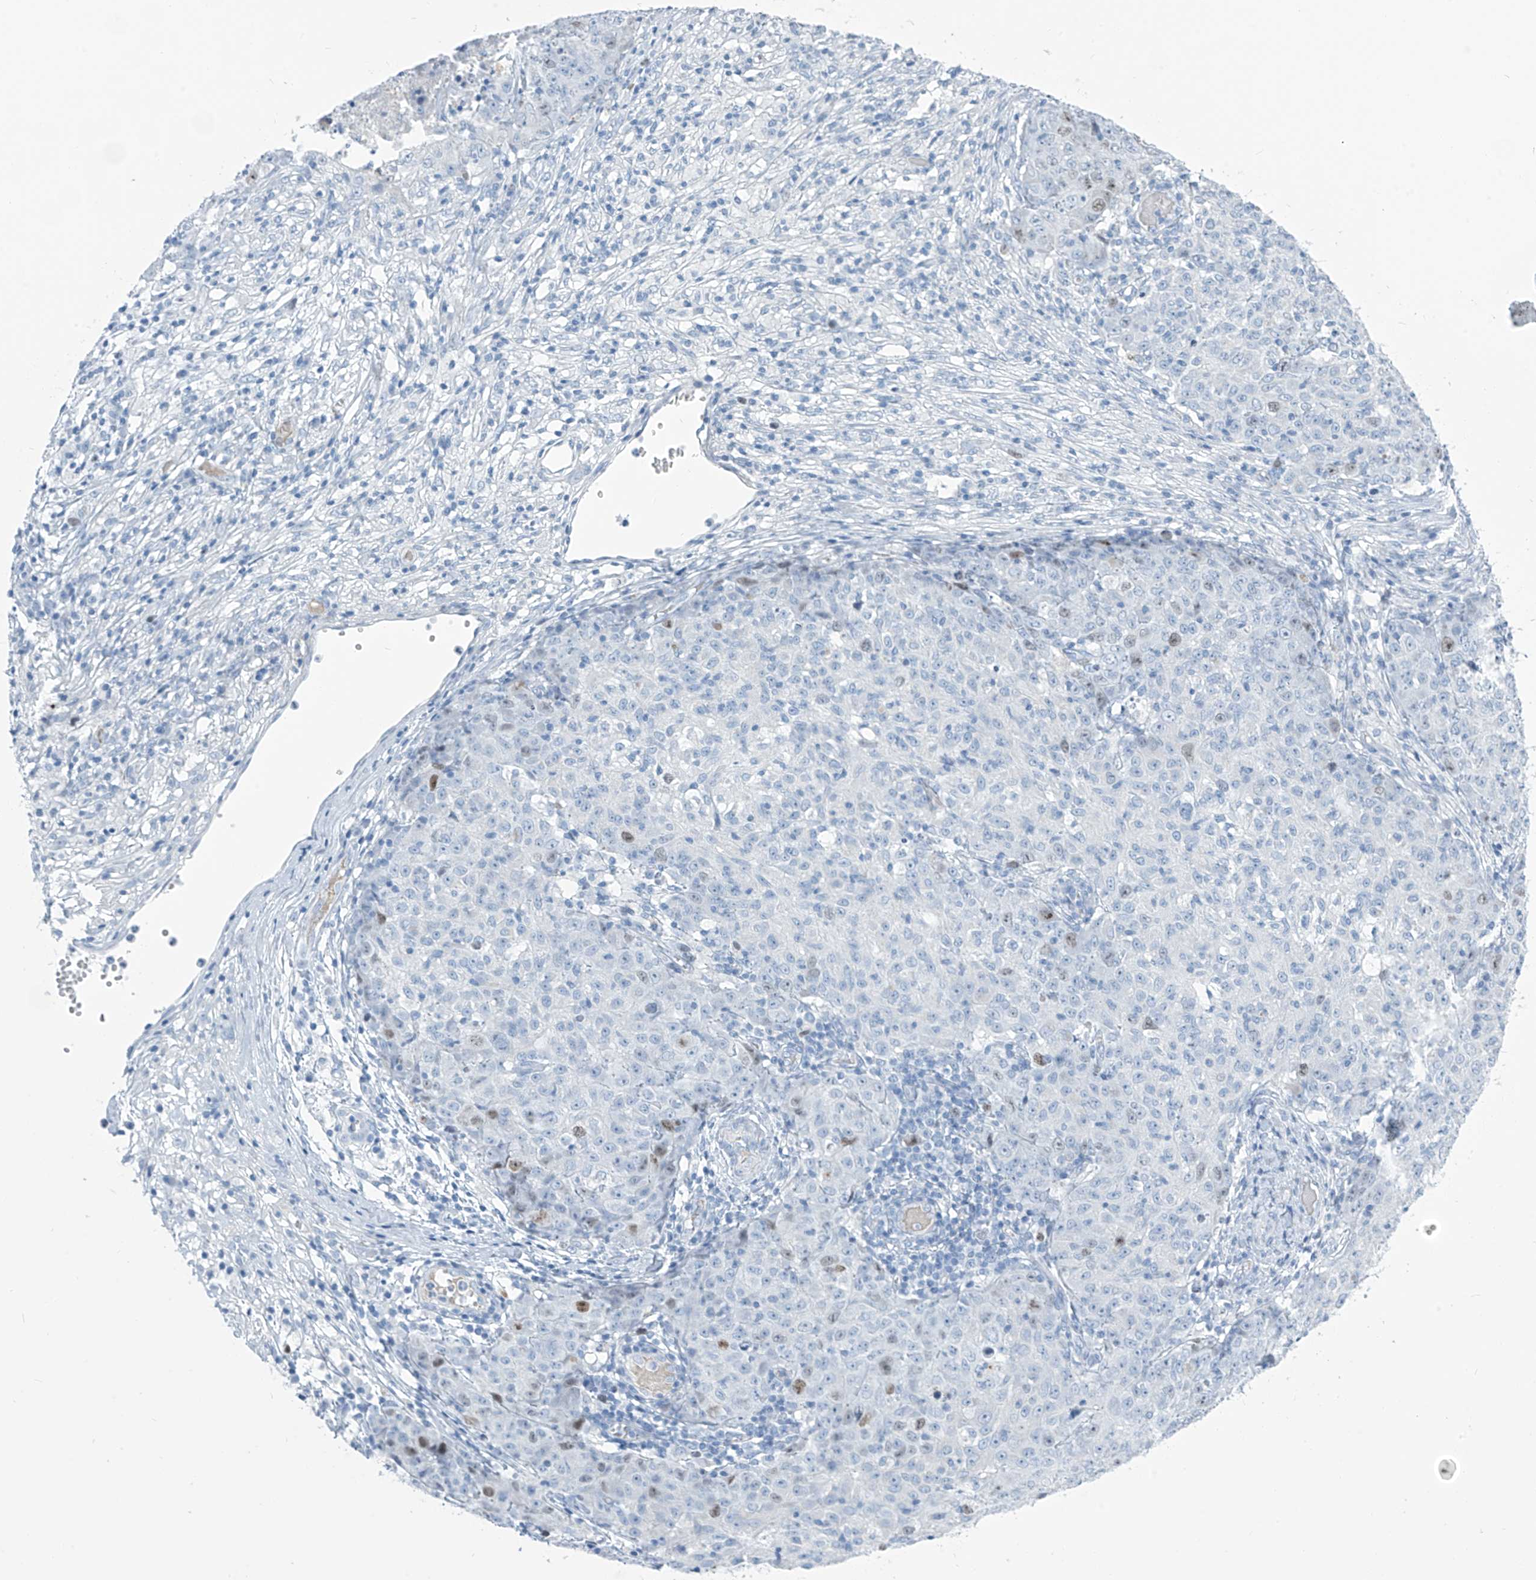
{"staining": {"intensity": "weak", "quantity": "<25%", "location": "nuclear"}, "tissue": "ovarian cancer", "cell_type": "Tumor cells", "image_type": "cancer", "snomed": [{"axis": "morphology", "description": "Carcinoma, endometroid"}, {"axis": "topography", "description": "Ovary"}], "caption": "Immunohistochemistry (IHC) image of neoplastic tissue: human ovarian cancer (endometroid carcinoma) stained with DAB (3,3'-diaminobenzidine) displays no significant protein positivity in tumor cells.", "gene": "SGO2", "patient": {"sex": "female", "age": 42}}